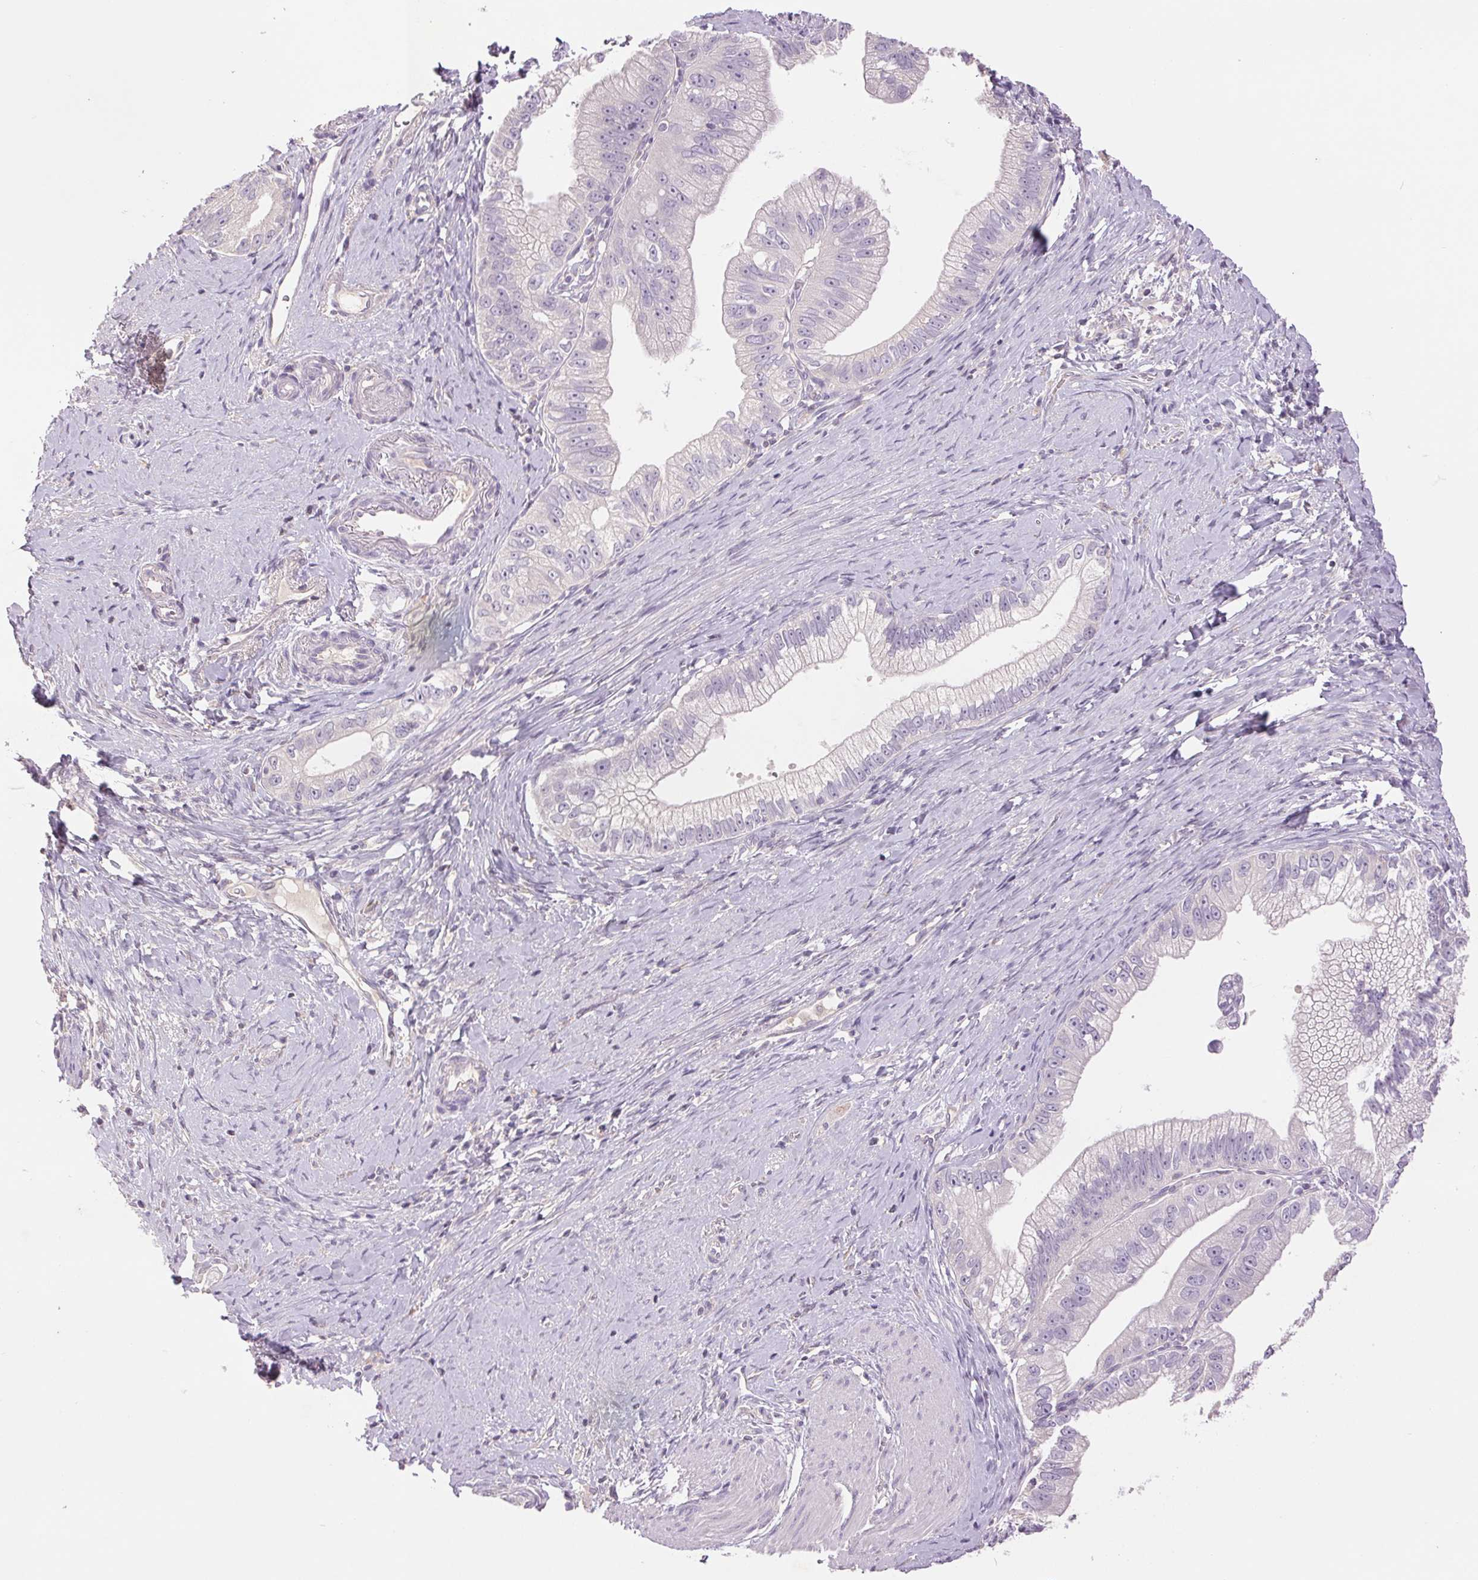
{"staining": {"intensity": "negative", "quantity": "none", "location": "none"}, "tissue": "pancreatic cancer", "cell_type": "Tumor cells", "image_type": "cancer", "snomed": [{"axis": "morphology", "description": "Adenocarcinoma, NOS"}, {"axis": "topography", "description": "Pancreas"}], "caption": "An immunohistochemistry image of pancreatic cancer is shown. There is no staining in tumor cells of pancreatic cancer.", "gene": "FXYD4", "patient": {"sex": "male", "age": 70}}